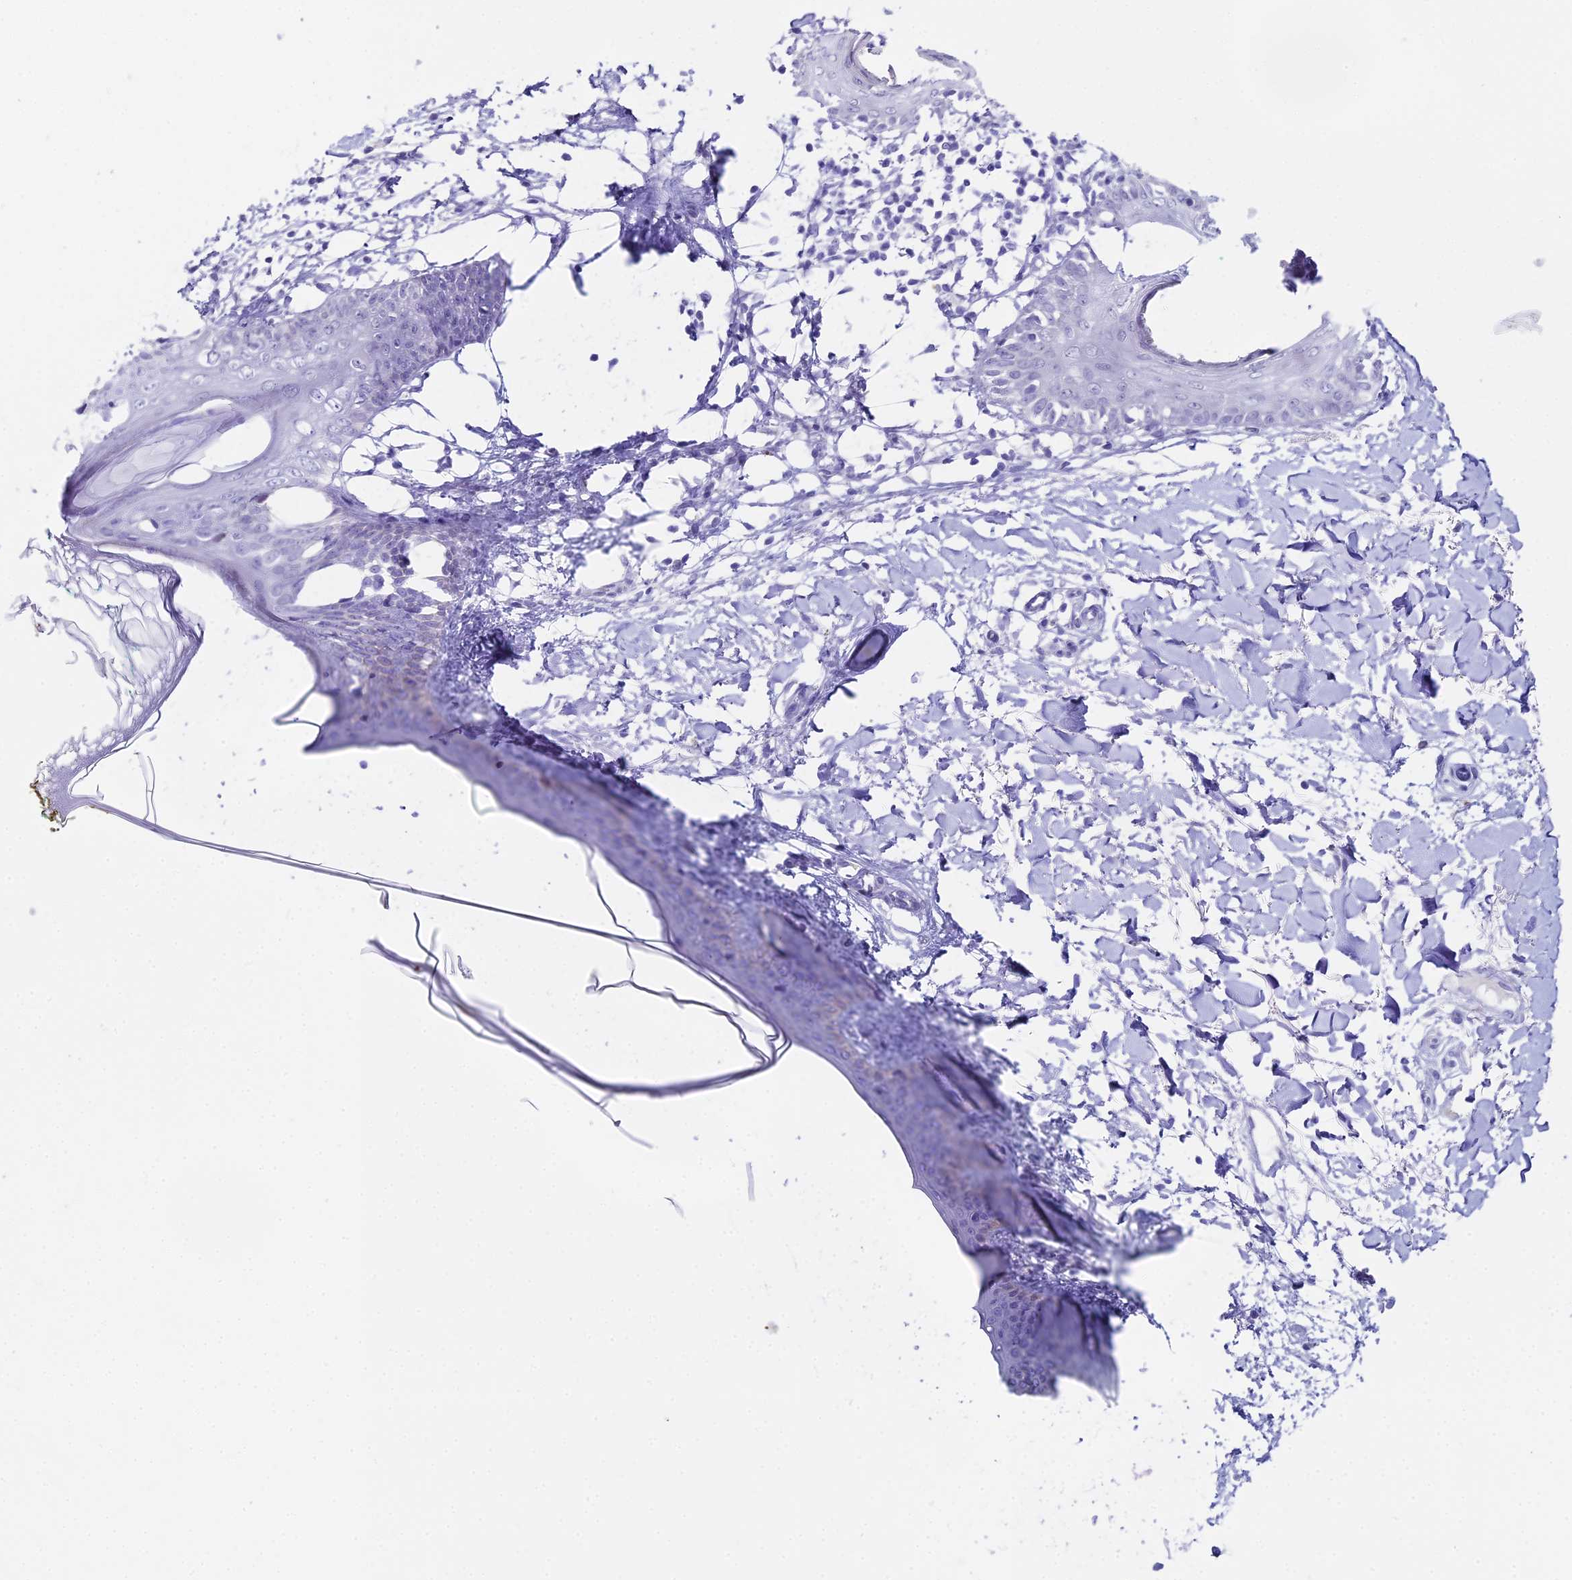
{"staining": {"intensity": "negative", "quantity": "none", "location": "none"}, "tissue": "skin", "cell_type": "Fibroblasts", "image_type": "normal", "snomed": [{"axis": "morphology", "description": "Normal tissue, NOS"}, {"axis": "topography", "description": "Skin"}], "caption": "A histopathology image of human skin is negative for staining in fibroblasts. (Stains: DAB (3,3'-diaminobenzidine) IHC with hematoxylin counter stain, Microscopy: brightfield microscopy at high magnification).", "gene": "CC2D2A", "patient": {"sex": "female", "age": 34}}